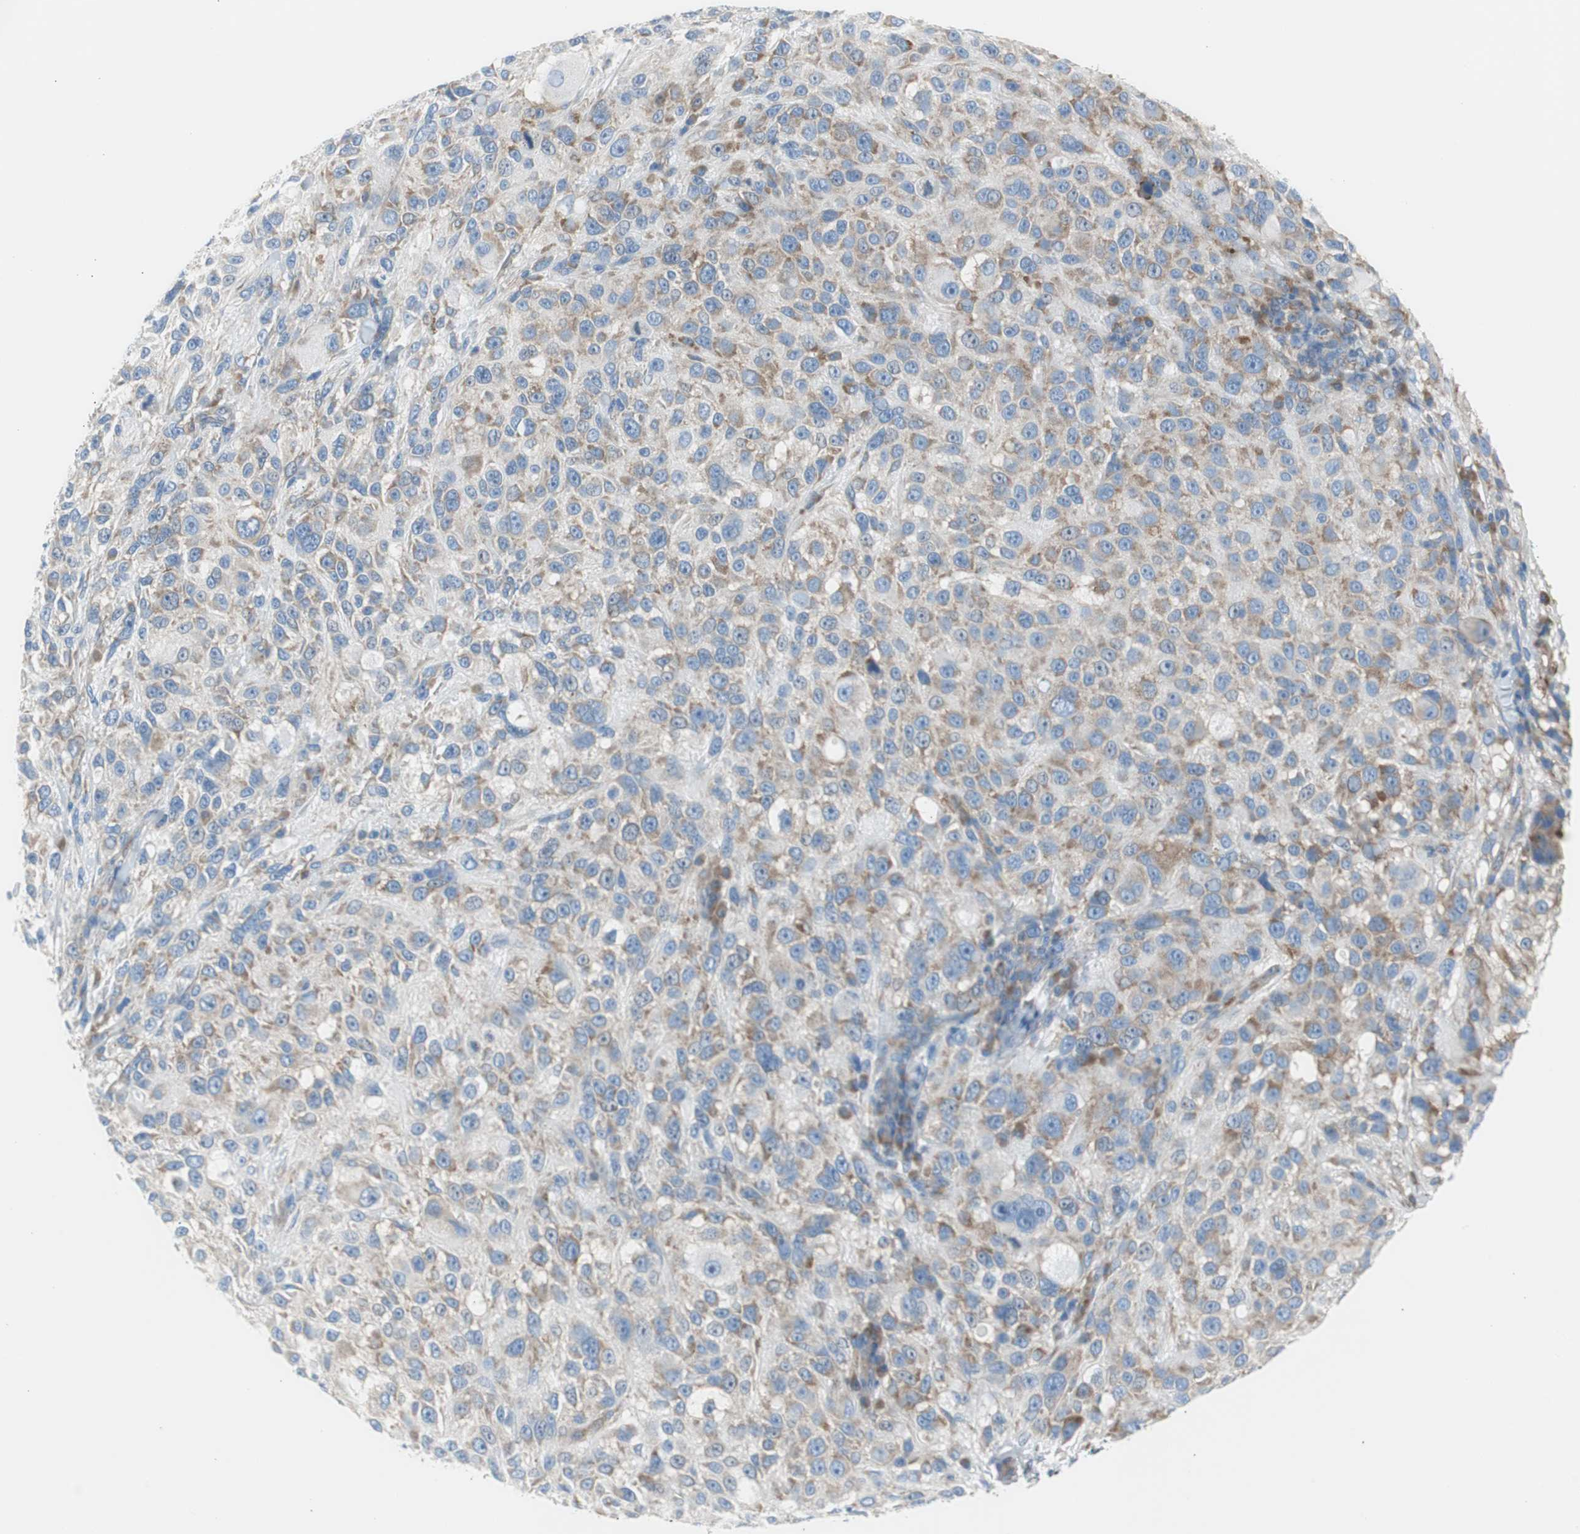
{"staining": {"intensity": "weak", "quantity": ">75%", "location": "cytoplasmic/membranous"}, "tissue": "melanoma", "cell_type": "Tumor cells", "image_type": "cancer", "snomed": [{"axis": "morphology", "description": "Necrosis, NOS"}, {"axis": "morphology", "description": "Malignant melanoma, NOS"}, {"axis": "topography", "description": "Skin"}], "caption": "Immunohistochemistry (IHC) photomicrograph of neoplastic tissue: human melanoma stained using immunohistochemistry (IHC) reveals low levels of weak protein expression localized specifically in the cytoplasmic/membranous of tumor cells, appearing as a cytoplasmic/membranous brown color.", "gene": "RPS12", "patient": {"sex": "female", "age": 87}}